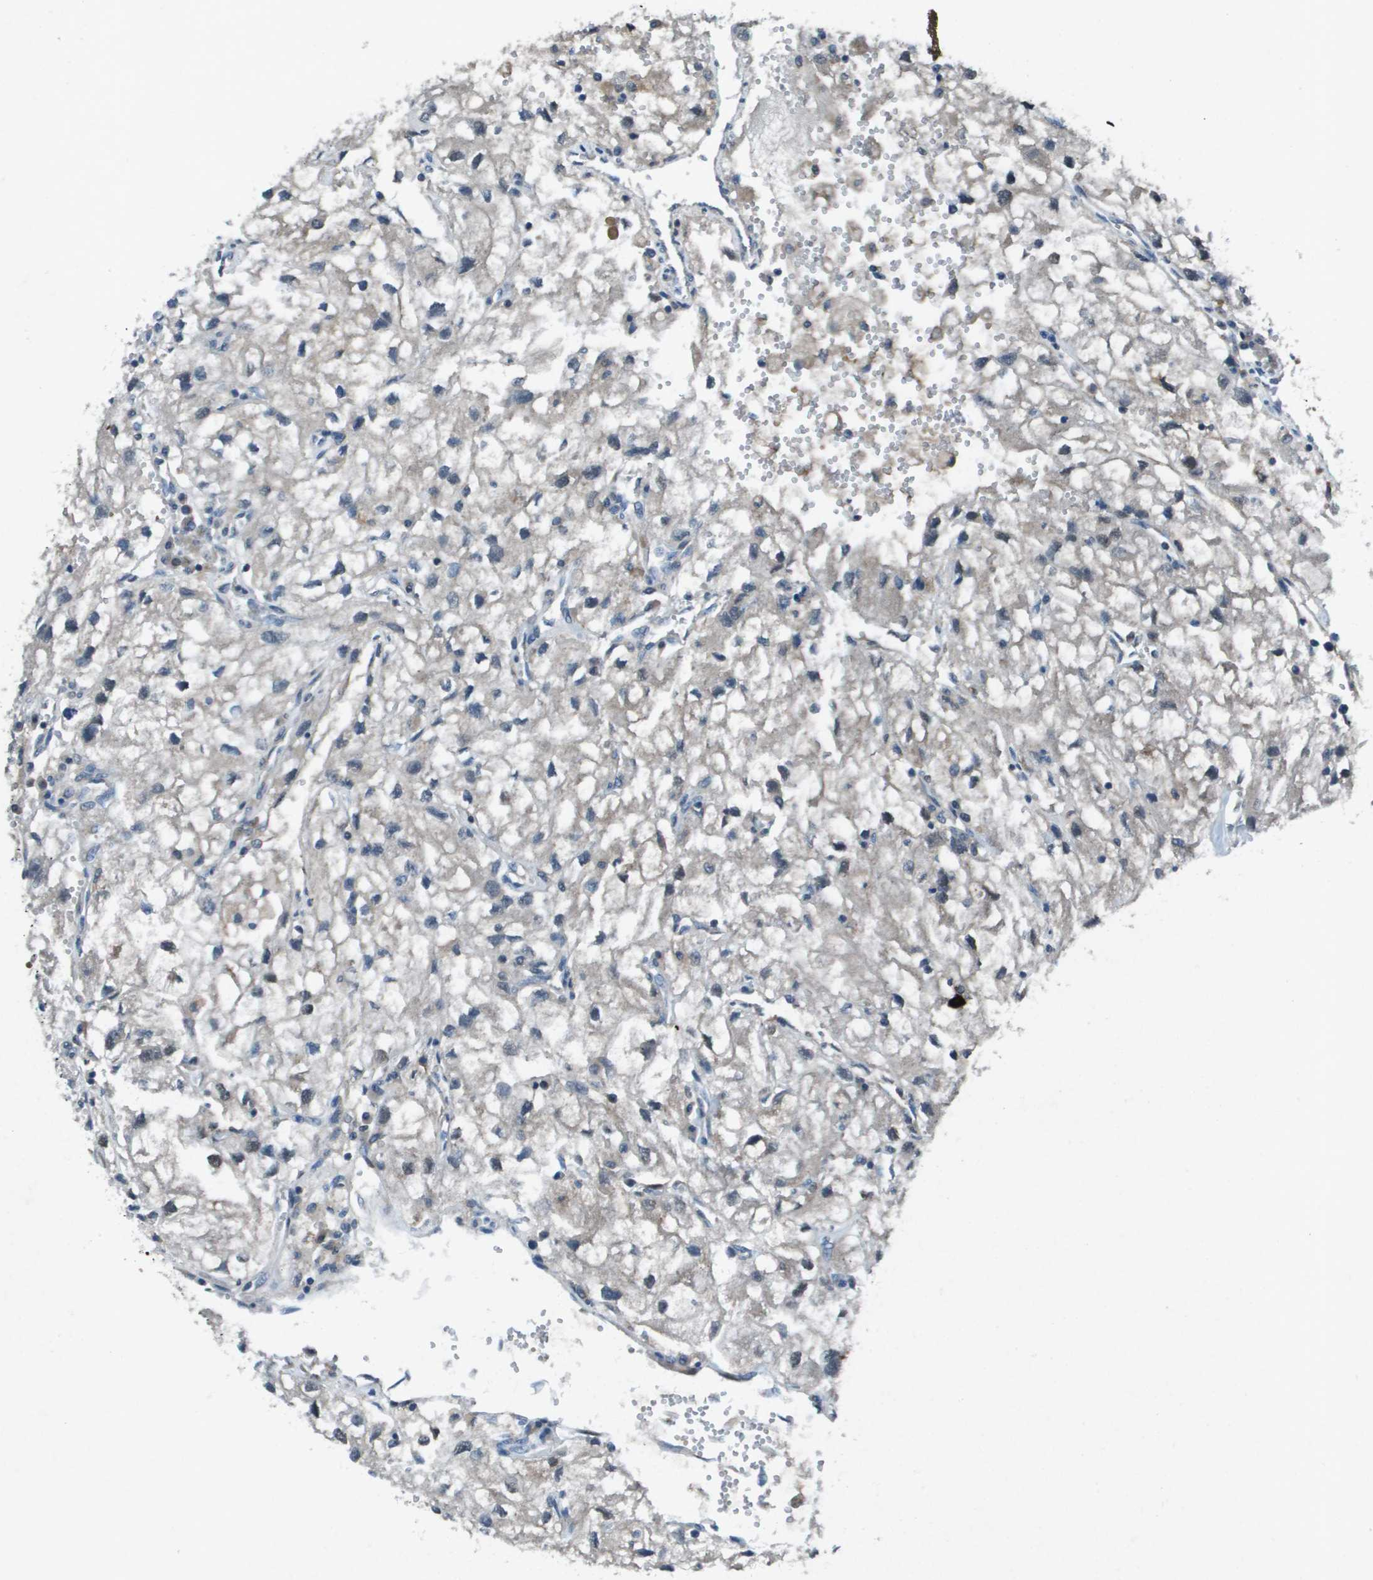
{"staining": {"intensity": "weak", "quantity": "<25%", "location": "cytoplasmic/membranous"}, "tissue": "renal cancer", "cell_type": "Tumor cells", "image_type": "cancer", "snomed": [{"axis": "morphology", "description": "Adenocarcinoma, NOS"}, {"axis": "topography", "description": "Kidney"}], "caption": "DAB (3,3'-diaminobenzidine) immunohistochemical staining of renal cancer shows no significant staining in tumor cells. (DAB IHC visualized using brightfield microscopy, high magnification).", "gene": "CAMK4", "patient": {"sex": "female", "age": 70}}